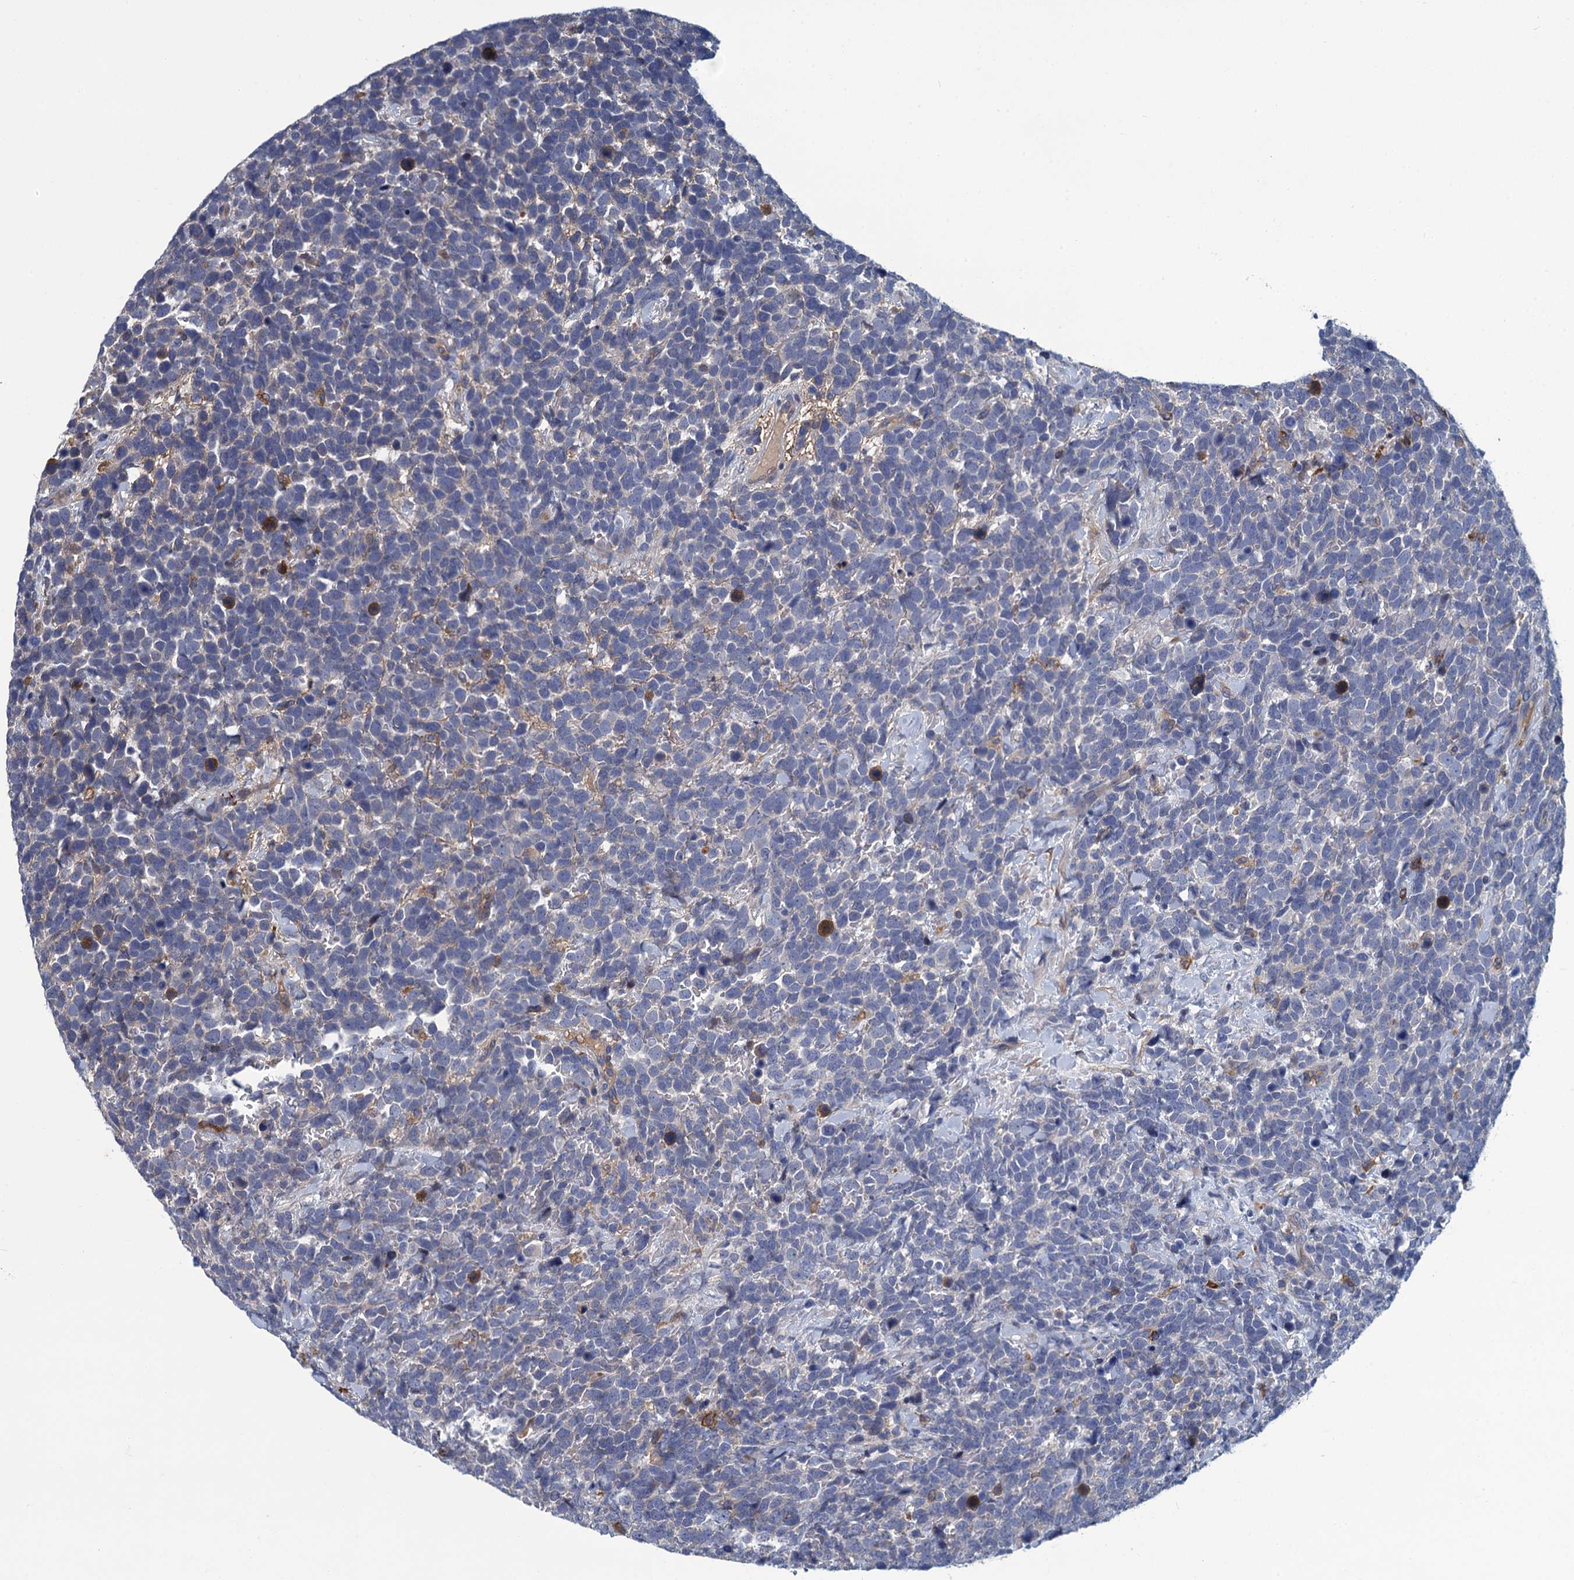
{"staining": {"intensity": "negative", "quantity": "none", "location": "none"}, "tissue": "urothelial cancer", "cell_type": "Tumor cells", "image_type": "cancer", "snomed": [{"axis": "morphology", "description": "Urothelial carcinoma, High grade"}, {"axis": "topography", "description": "Urinary bladder"}], "caption": "Histopathology image shows no protein expression in tumor cells of high-grade urothelial carcinoma tissue.", "gene": "DNHD1", "patient": {"sex": "female", "age": 82}}